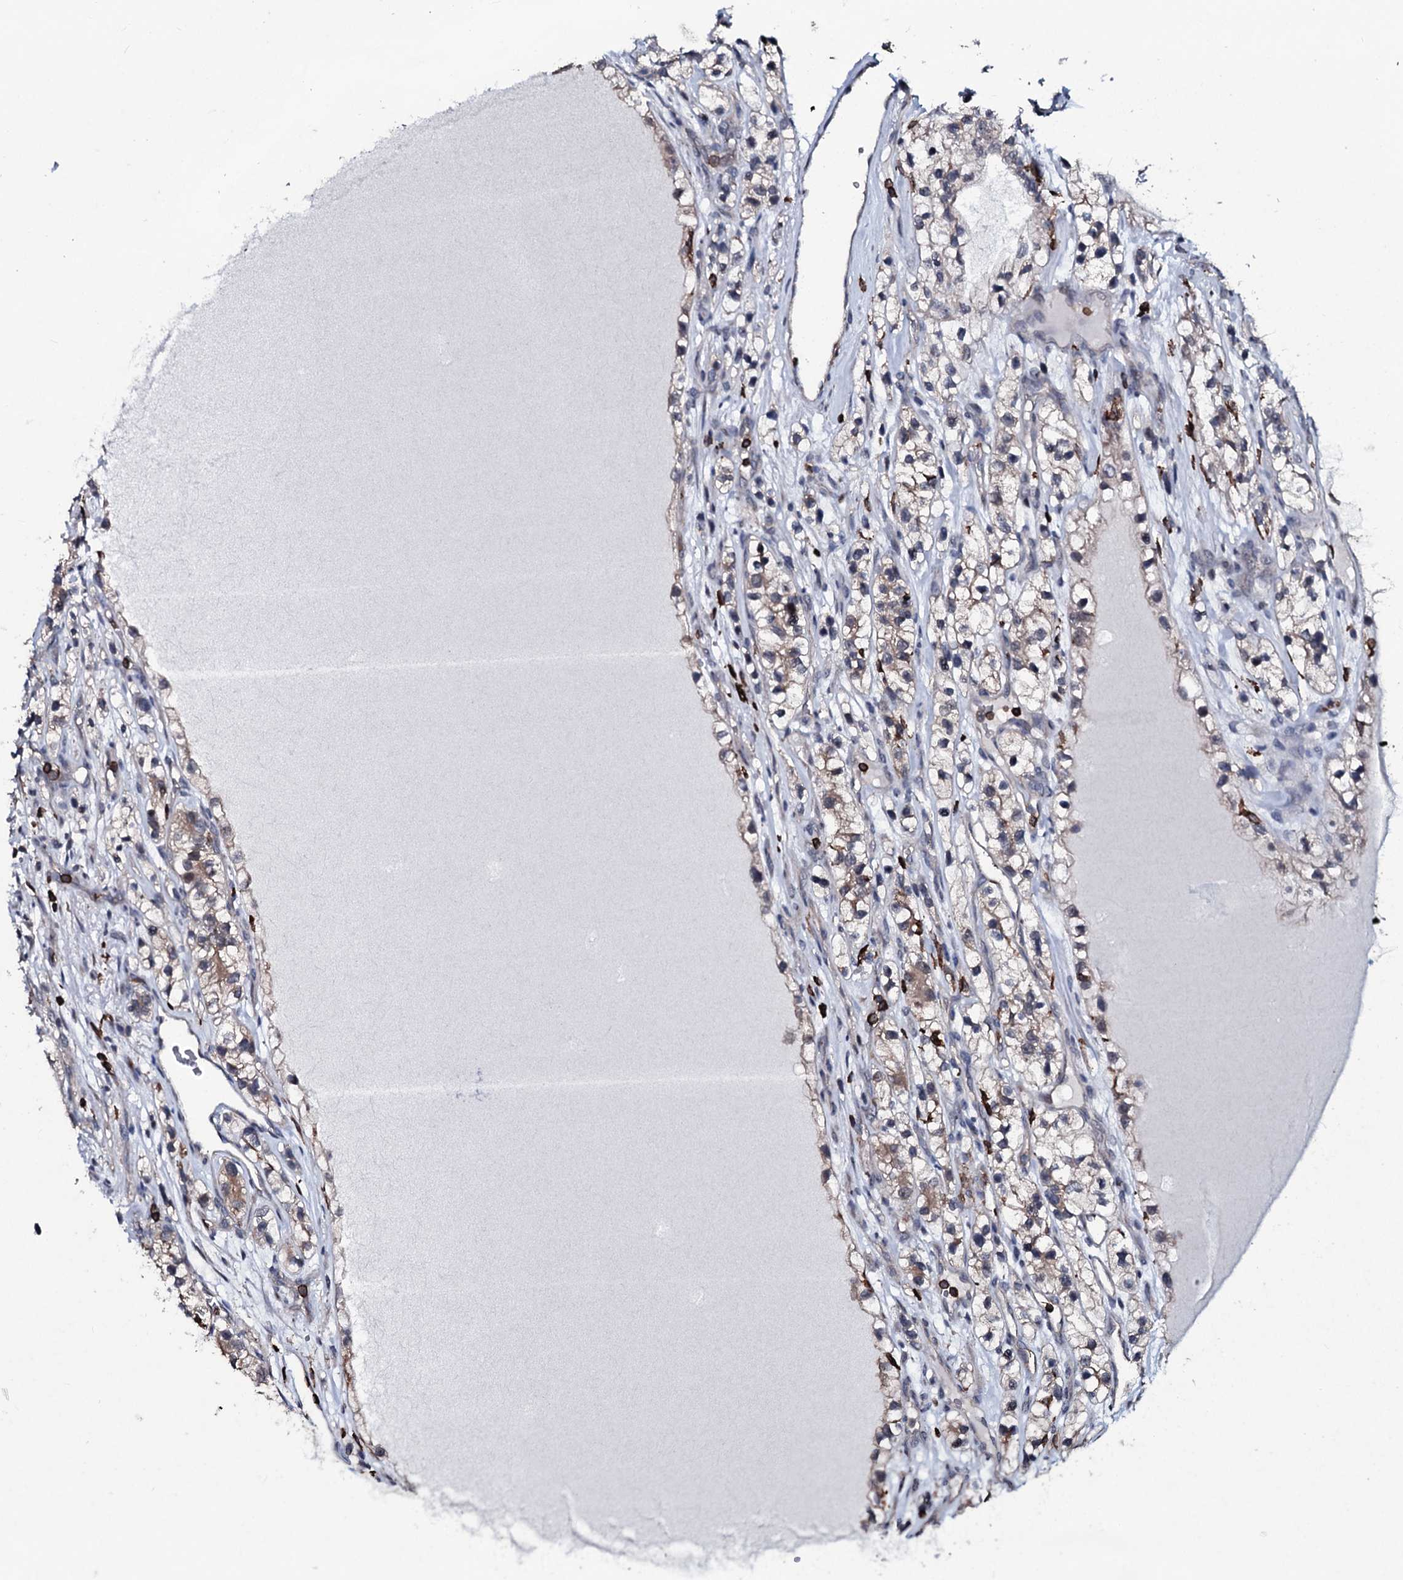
{"staining": {"intensity": "weak", "quantity": "25%-75%", "location": "cytoplasmic/membranous"}, "tissue": "renal cancer", "cell_type": "Tumor cells", "image_type": "cancer", "snomed": [{"axis": "morphology", "description": "Adenocarcinoma, NOS"}, {"axis": "topography", "description": "Kidney"}], "caption": "Weak cytoplasmic/membranous protein expression is seen in about 25%-75% of tumor cells in renal adenocarcinoma. The protein of interest is stained brown, and the nuclei are stained in blue (DAB IHC with brightfield microscopy, high magnification).", "gene": "OGFOD2", "patient": {"sex": "female", "age": 57}}